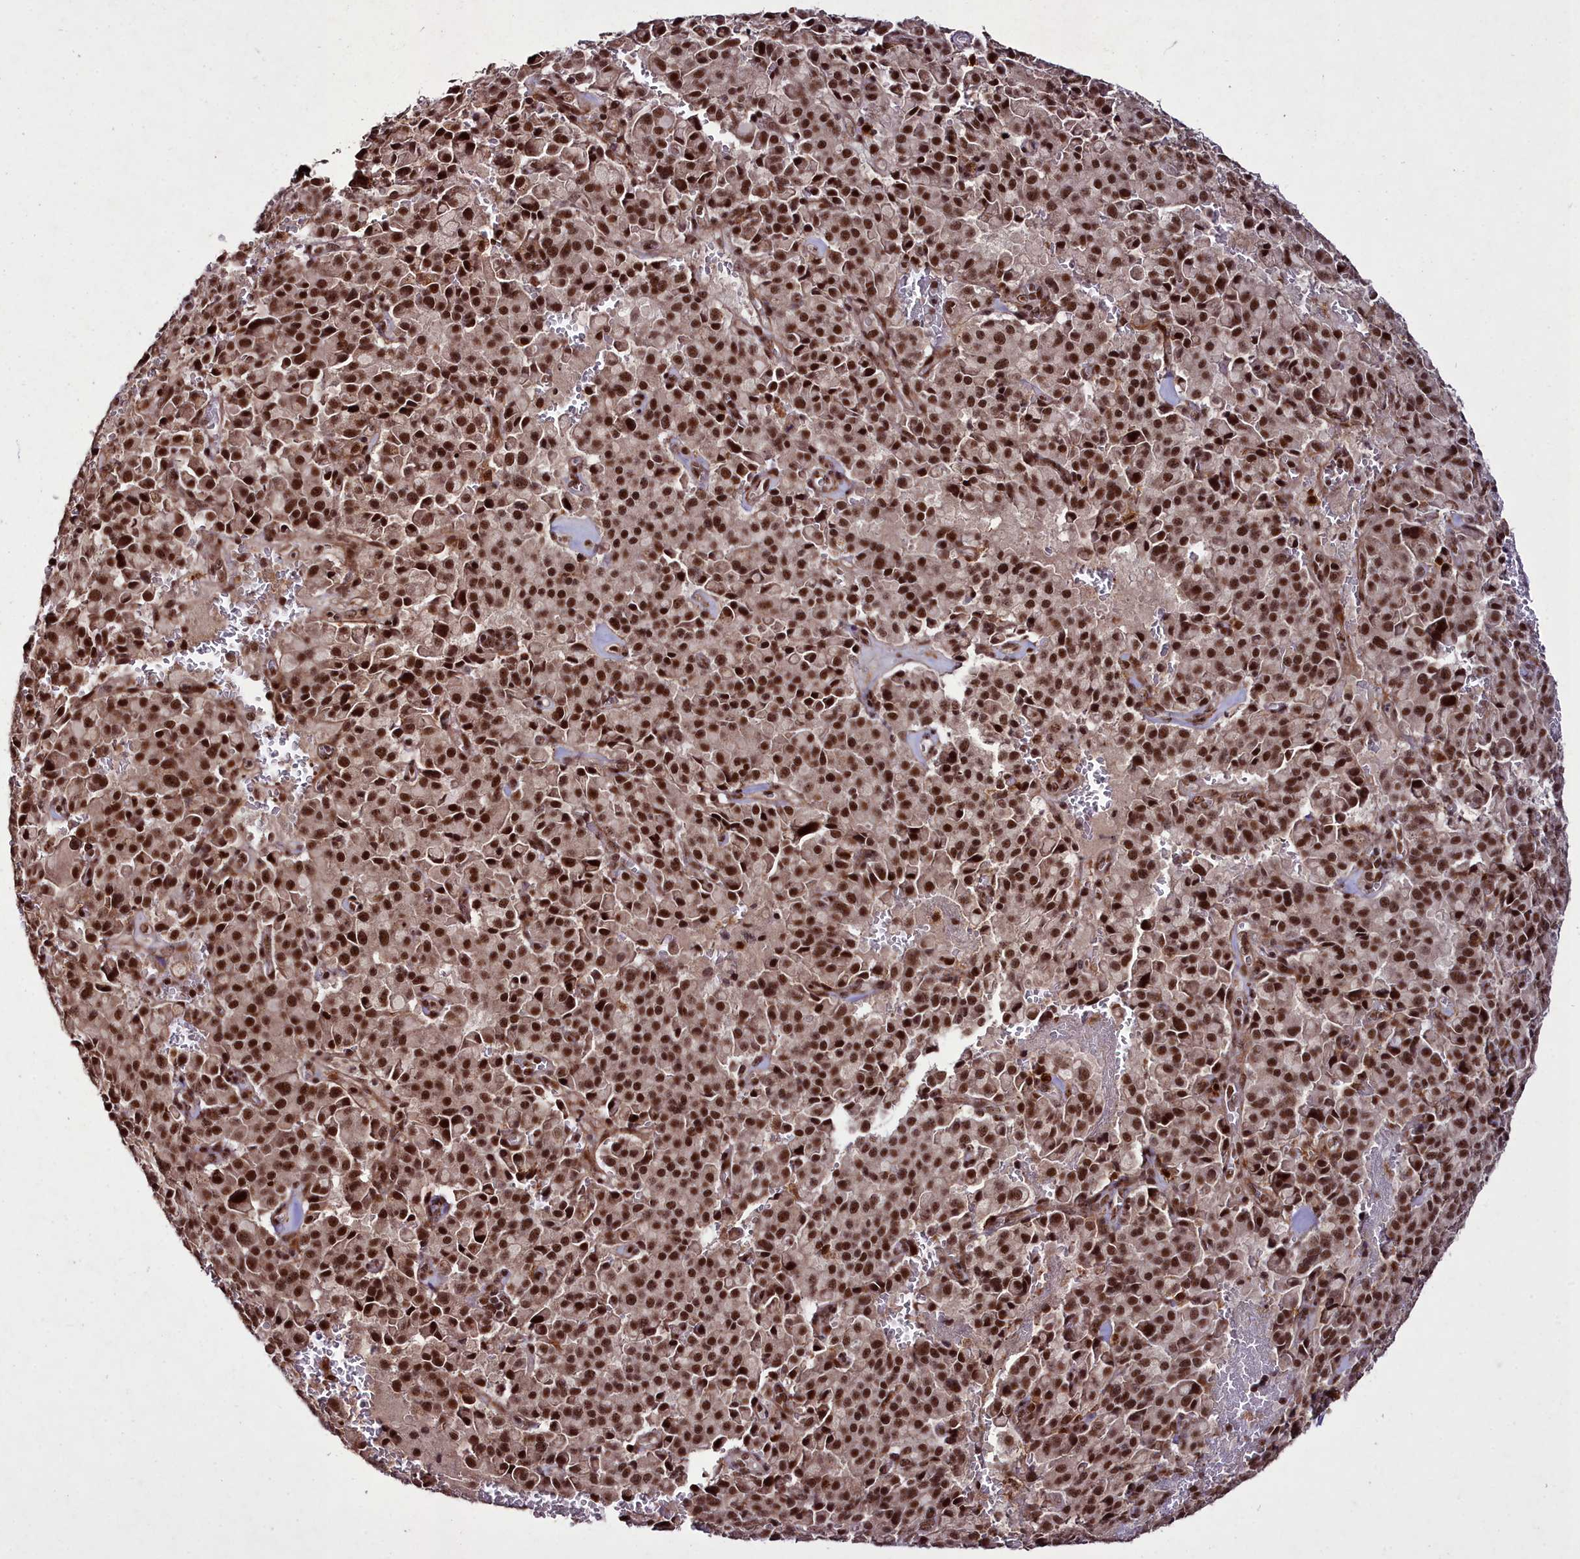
{"staining": {"intensity": "strong", "quantity": ">75%", "location": "nuclear"}, "tissue": "pancreatic cancer", "cell_type": "Tumor cells", "image_type": "cancer", "snomed": [{"axis": "morphology", "description": "Adenocarcinoma, NOS"}, {"axis": "topography", "description": "Pancreas"}], "caption": "The histopathology image reveals immunohistochemical staining of pancreatic cancer. There is strong nuclear positivity is identified in approximately >75% of tumor cells. Using DAB (3,3'-diaminobenzidine) (brown) and hematoxylin (blue) stains, captured at high magnification using brightfield microscopy.", "gene": "CXXC1", "patient": {"sex": "male", "age": 65}}